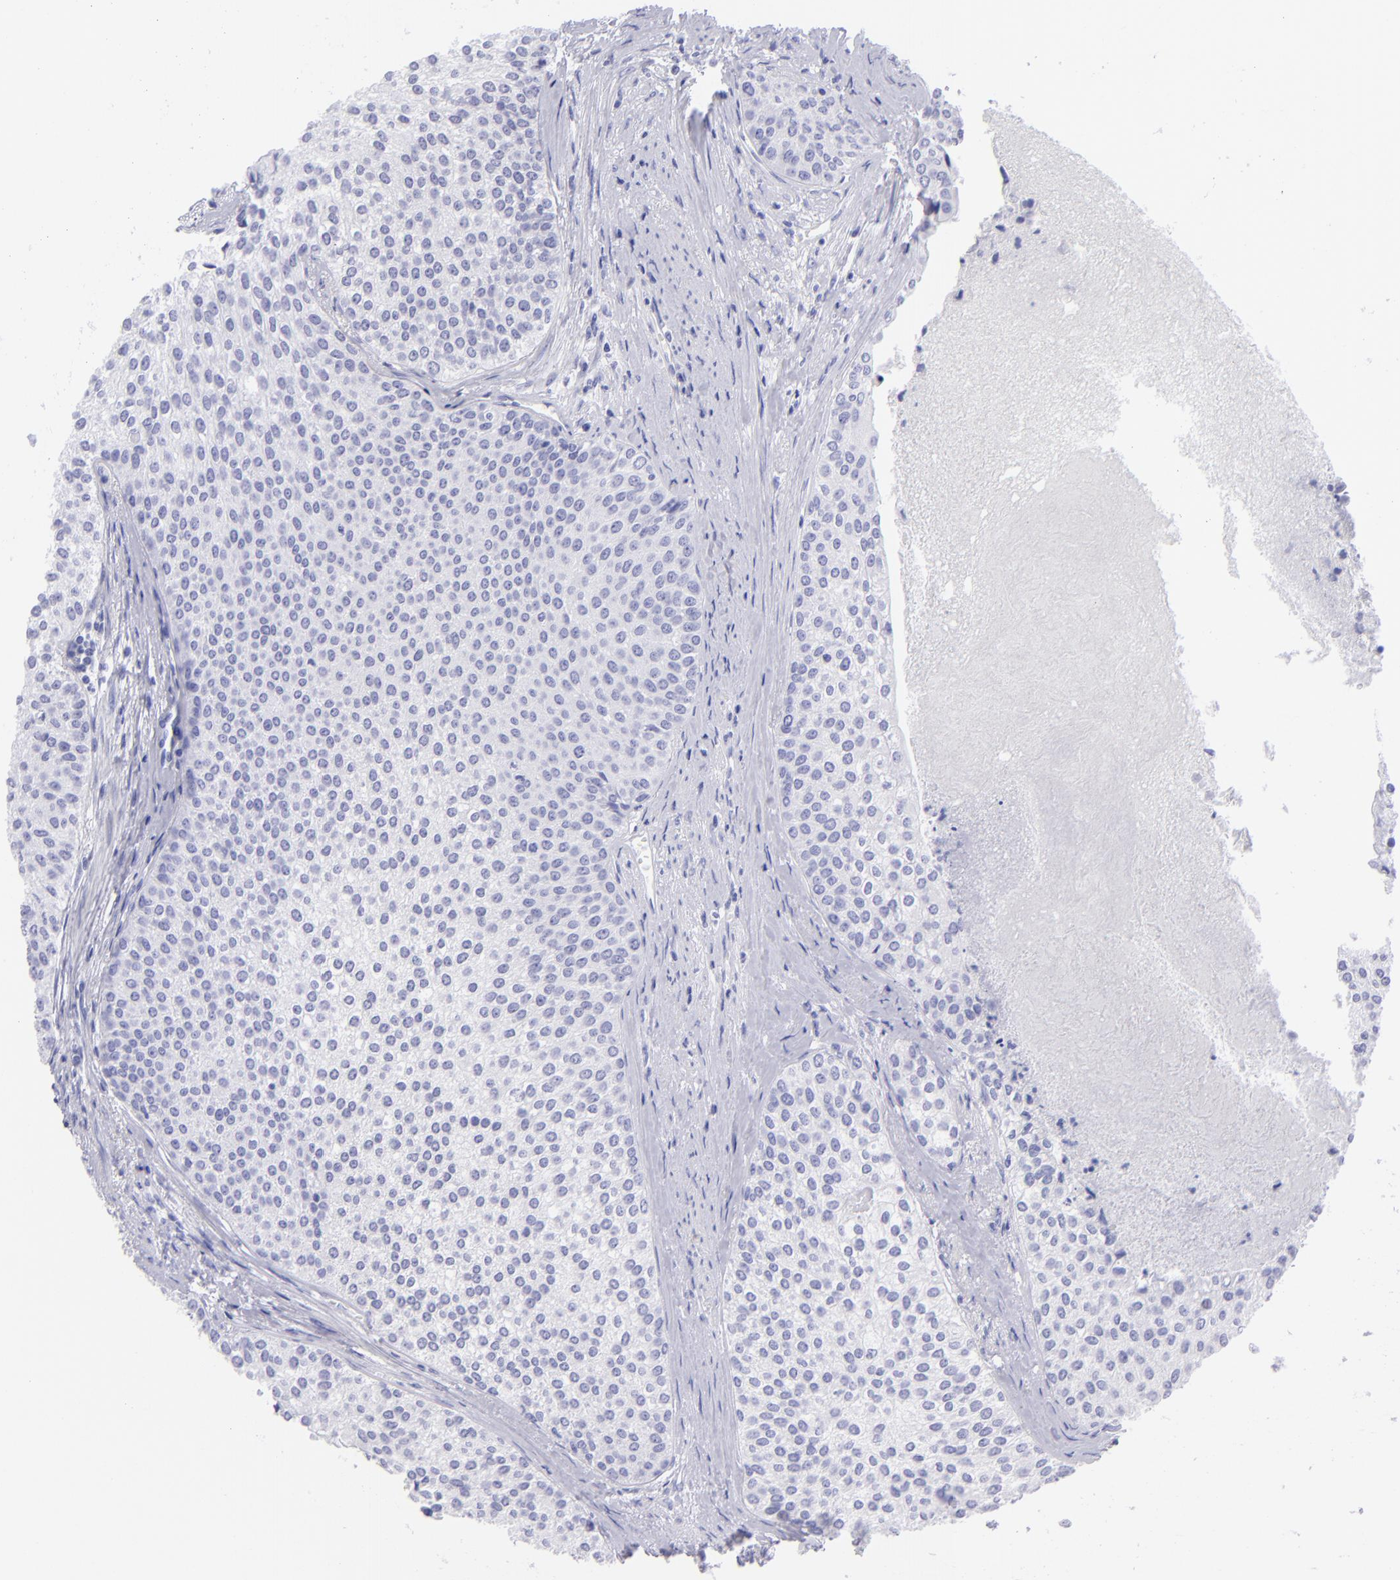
{"staining": {"intensity": "negative", "quantity": "none", "location": "none"}, "tissue": "urothelial cancer", "cell_type": "Tumor cells", "image_type": "cancer", "snomed": [{"axis": "morphology", "description": "Urothelial carcinoma, Low grade"}, {"axis": "topography", "description": "Urinary bladder"}], "caption": "The IHC micrograph has no significant positivity in tumor cells of urothelial cancer tissue.", "gene": "SLC1A3", "patient": {"sex": "female", "age": 73}}